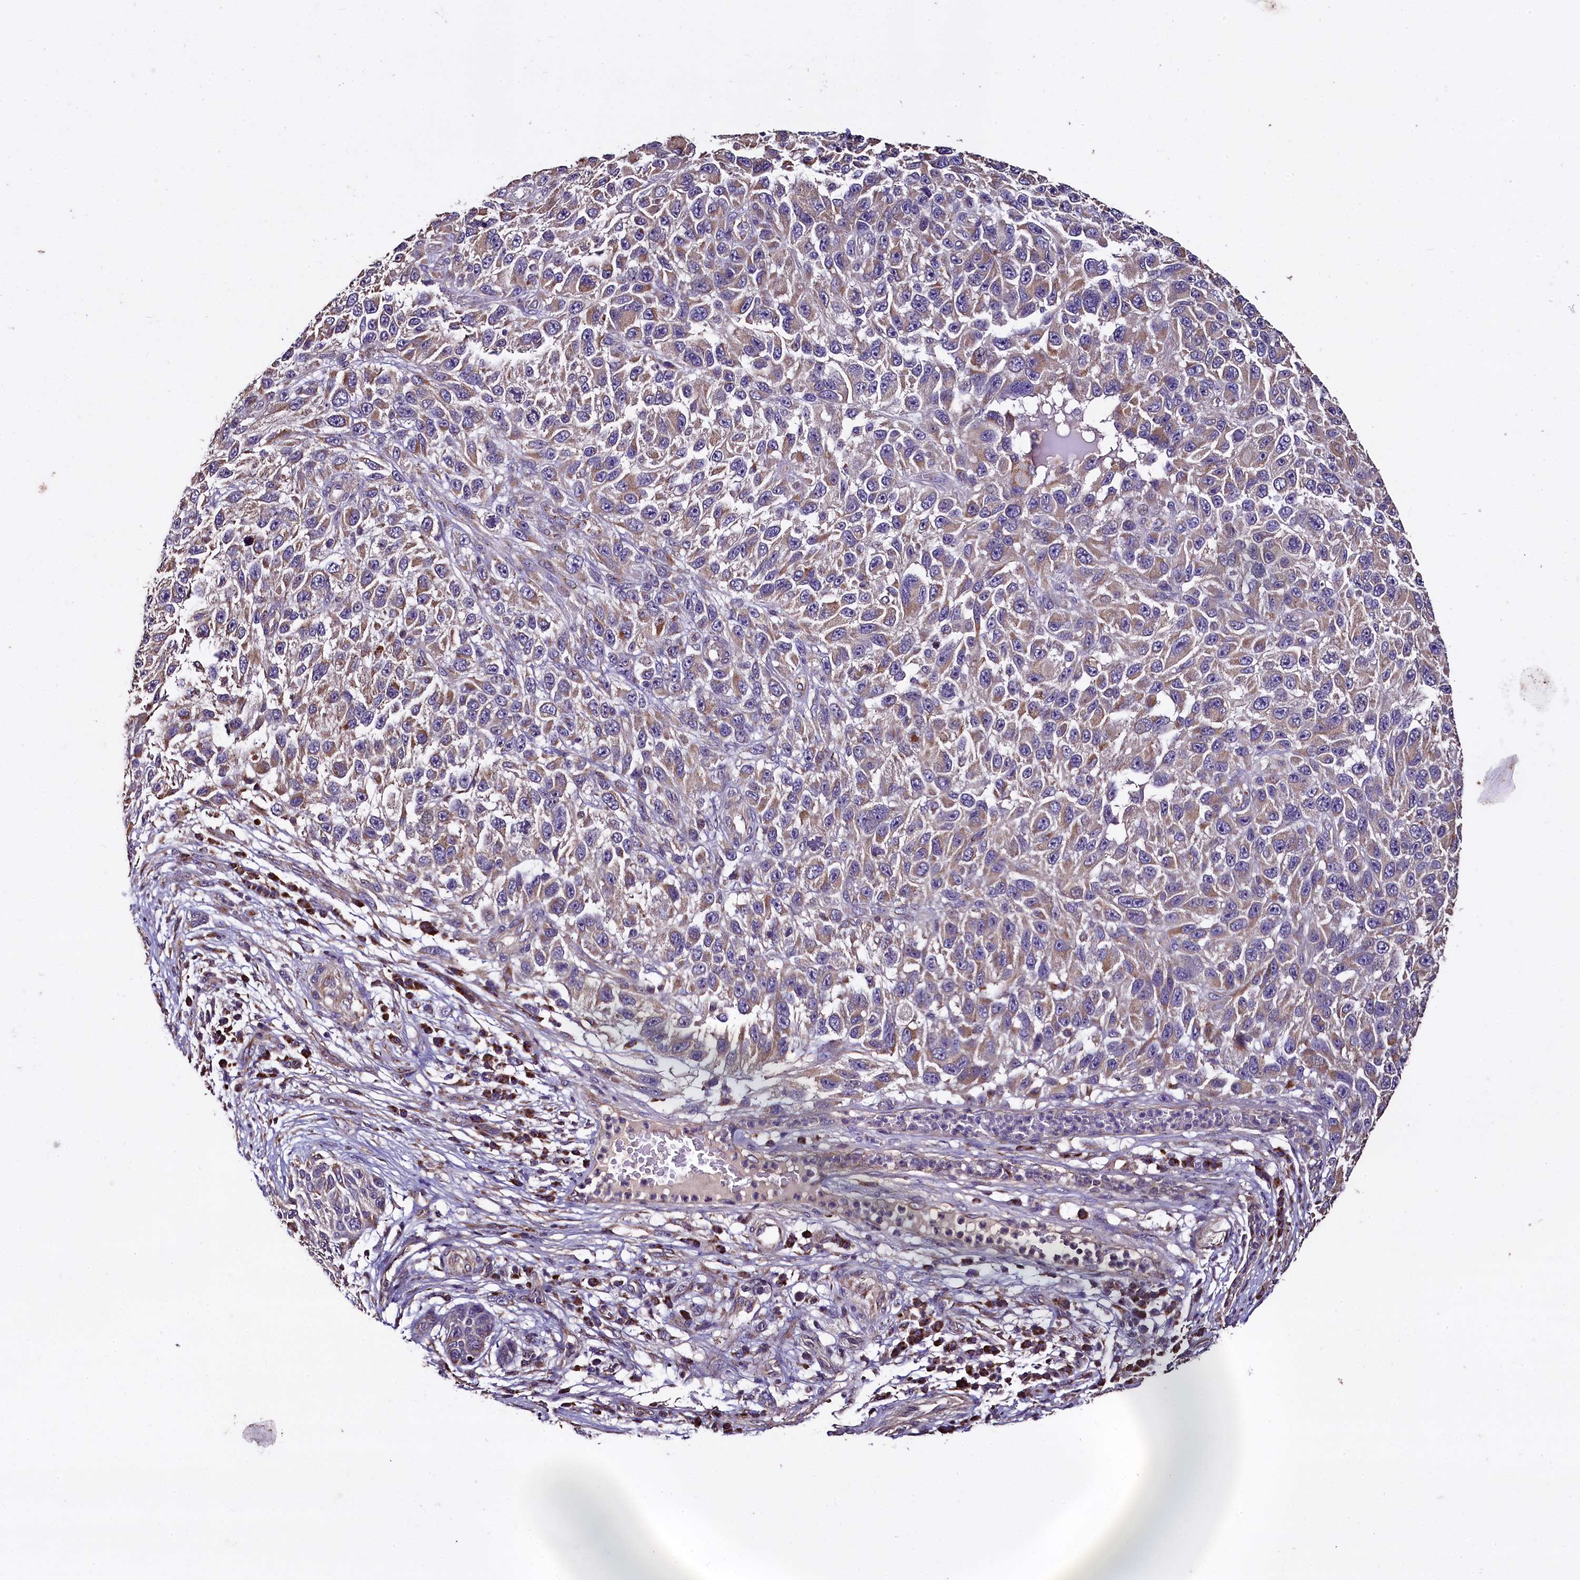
{"staining": {"intensity": "weak", "quantity": "<25%", "location": "cytoplasmic/membranous"}, "tissue": "melanoma", "cell_type": "Tumor cells", "image_type": "cancer", "snomed": [{"axis": "morphology", "description": "Malignant melanoma, NOS"}, {"axis": "topography", "description": "Skin"}], "caption": "Immunohistochemistry image of melanoma stained for a protein (brown), which exhibits no staining in tumor cells.", "gene": "COQ9", "patient": {"sex": "female", "age": 96}}